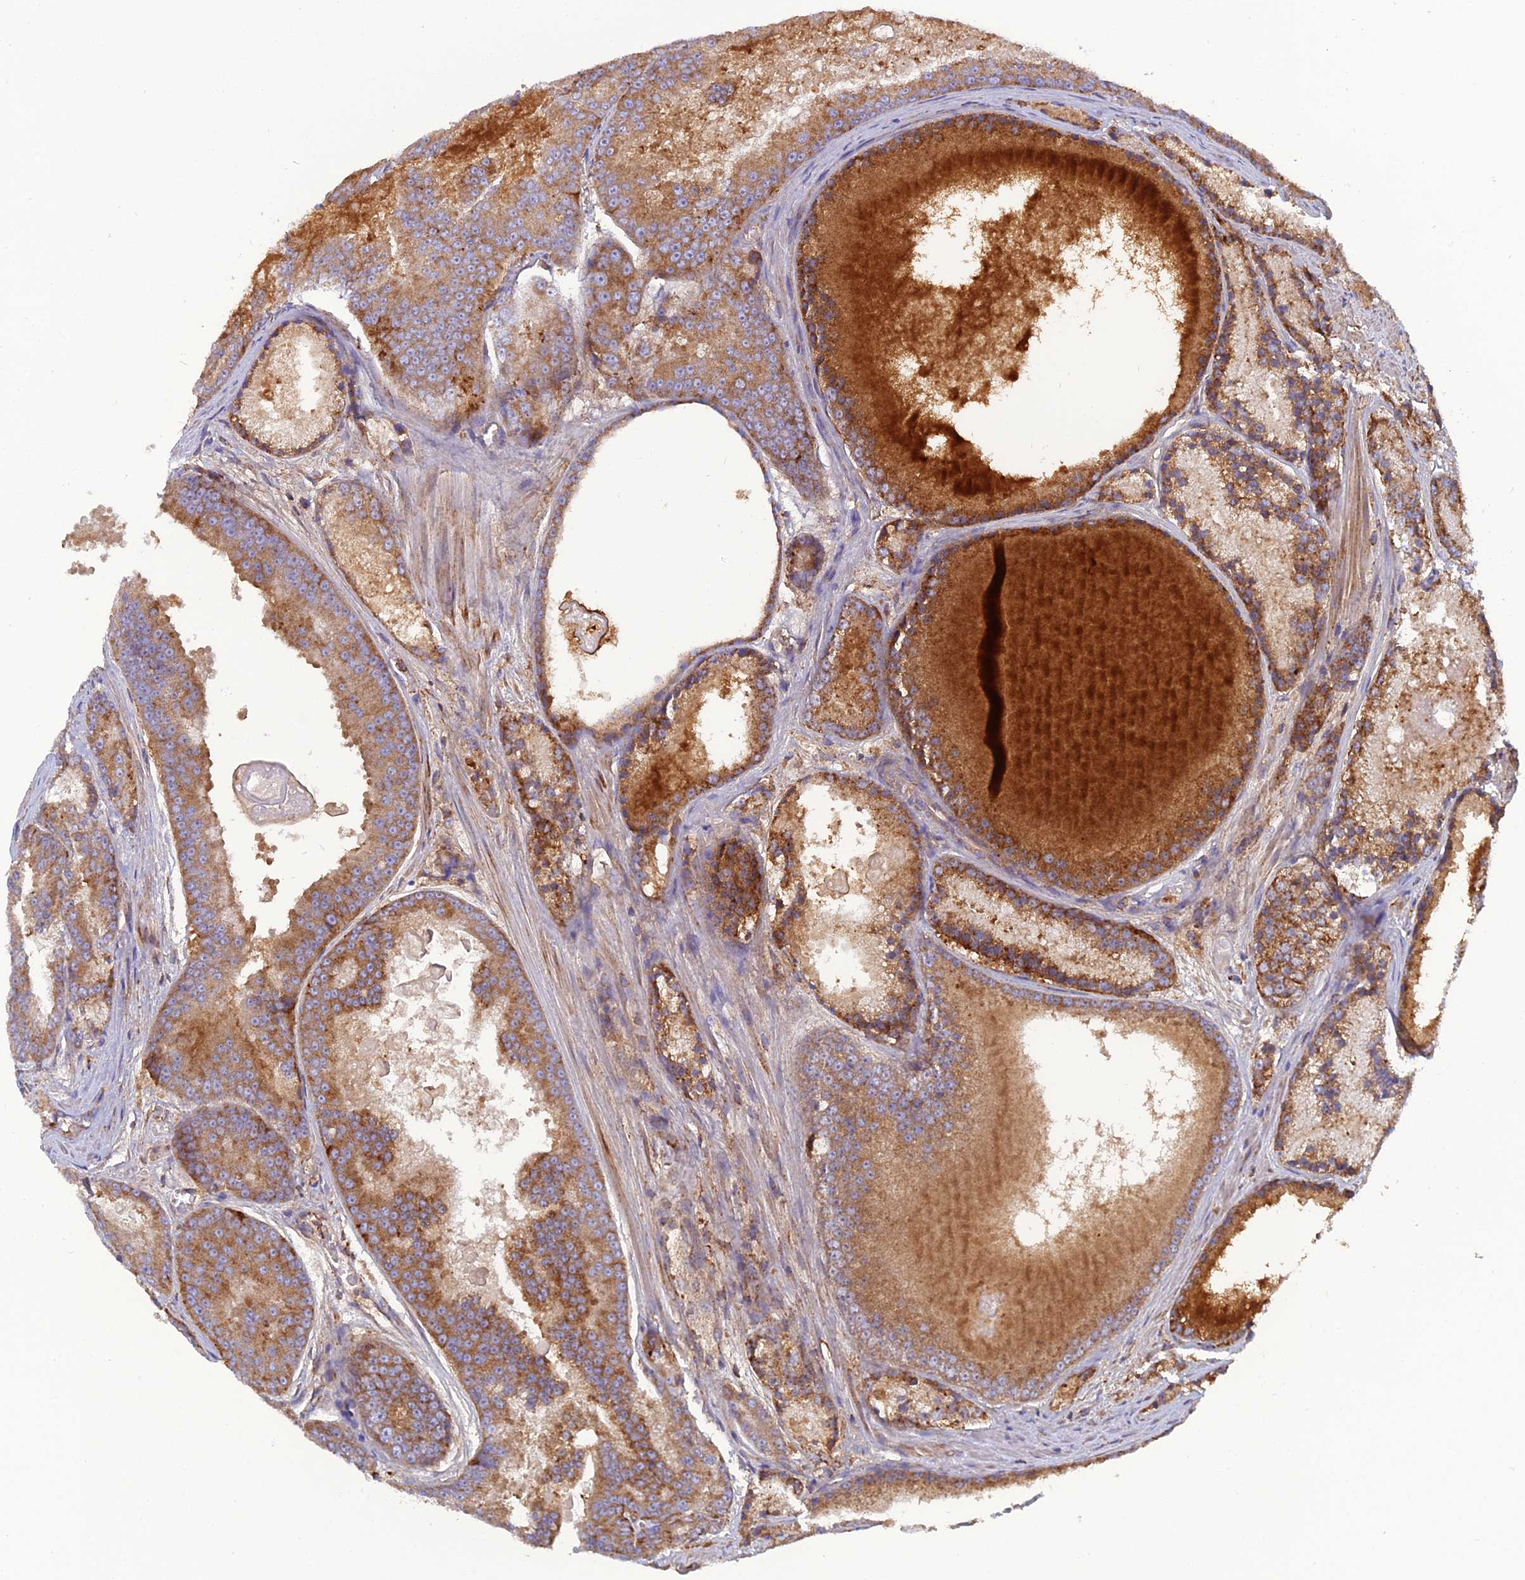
{"staining": {"intensity": "moderate", "quantity": ">75%", "location": "cytoplasmic/membranous"}, "tissue": "prostate cancer", "cell_type": "Tumor cells", "image_type": "cancer", "snomed": [{"axis": "morphology", "description": "Adenocarcinoma, High grade"}, {"axis": "topography", "description": "Prostate"}], "caption": "IHC micrograph of human prostate cancer (adenocarcinoma (high-grade)) stained for a protein (brown), which displays medium levels of moderate cytoplasmic/membranous positivity in approximately >75% of tumor cells.", "gene": "LNPEP", "patient": {"sex": "male", "age": 61}}